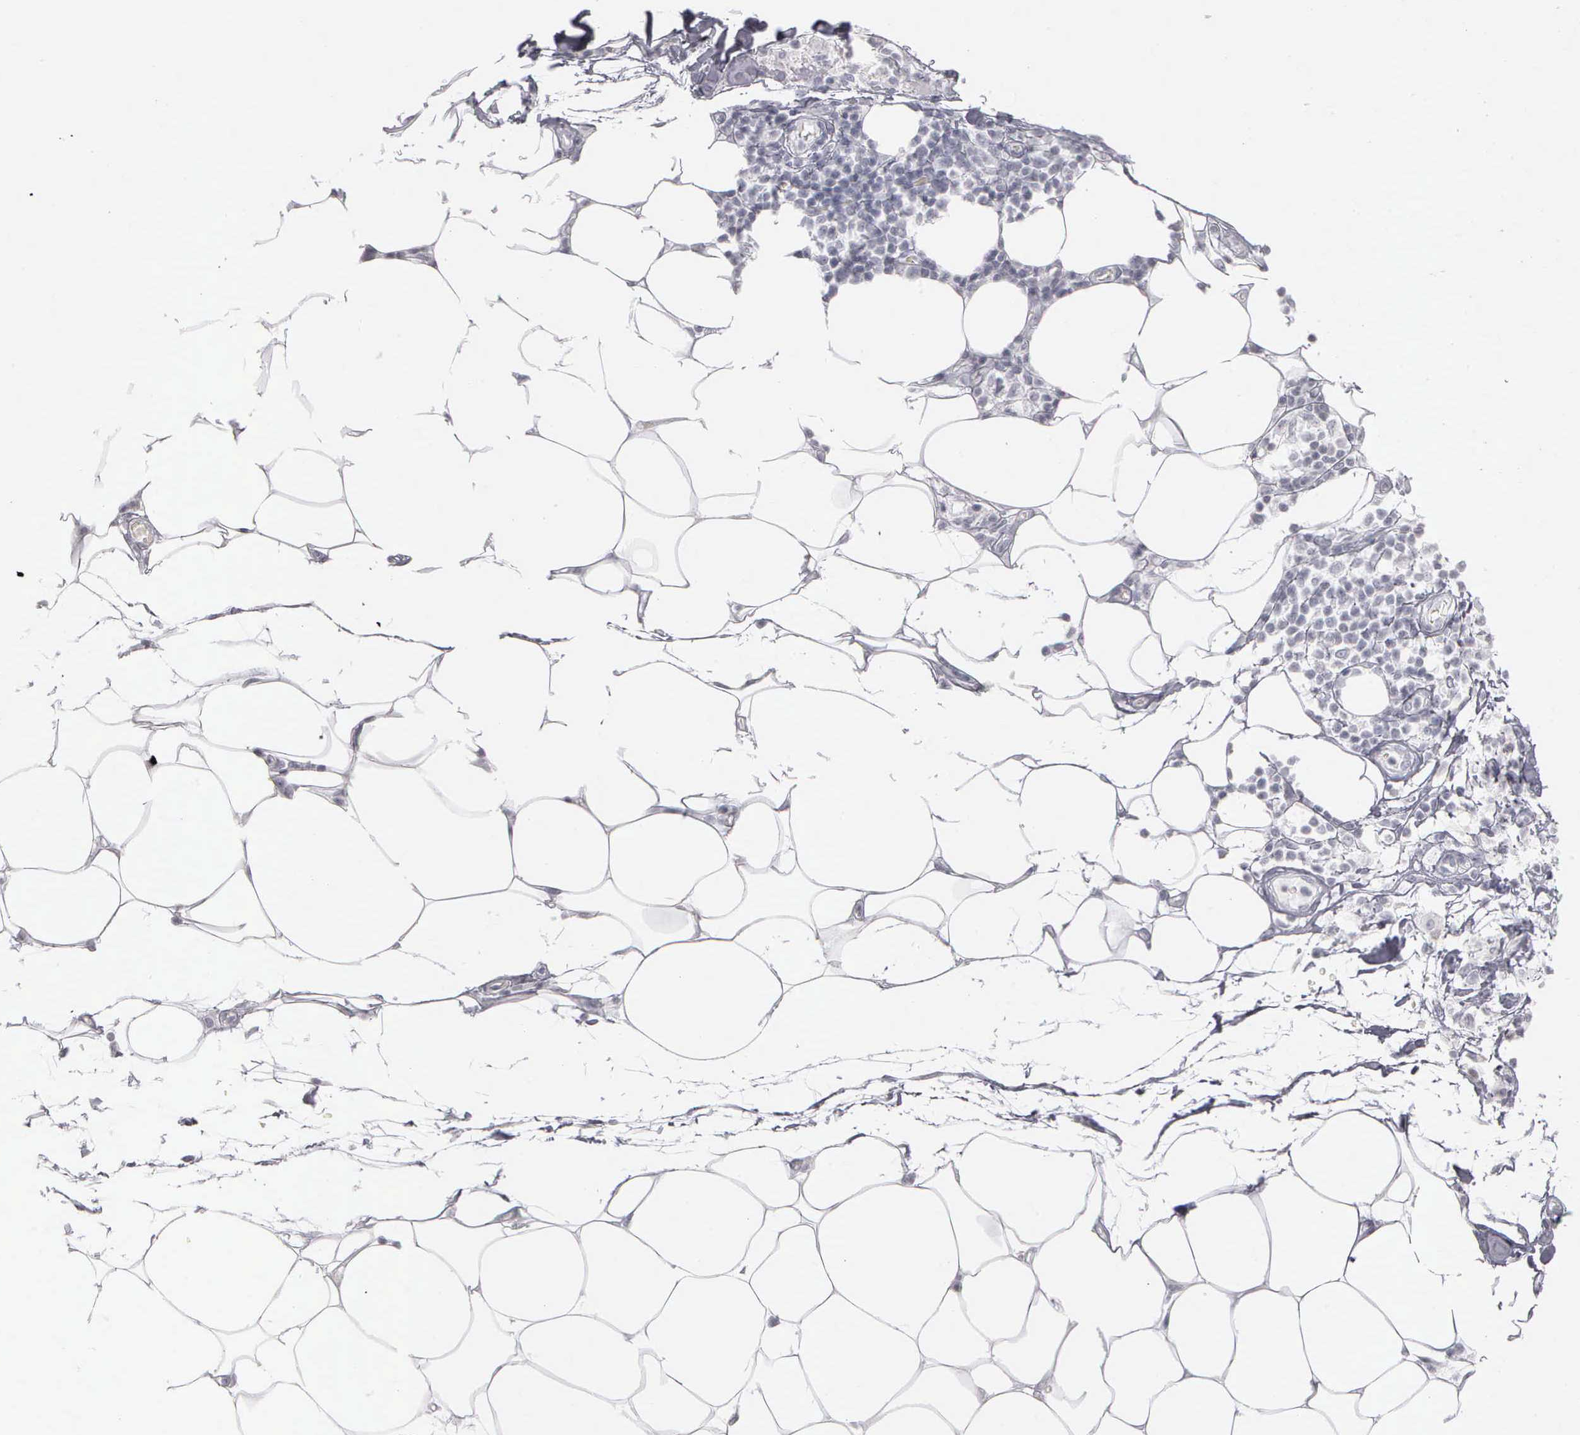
{"staining": {"intensity": "negative", "quantity": "none", "location": "none"}, "tissue": "skin", "cell_type": "Fibroblasts", "image_type": "normal", "snomed": [{"axis": "morphology", "description": "Normal tissue, NOS"}, {"axis": "topography", "description": "Skin"}], "caption": "This is an immunohistochemistry (IHC) micrograph of normal human skin. There is no staining in fibroblasts.", "gene": "NKX2", "patient": {"sex": "female", "age": 74}}